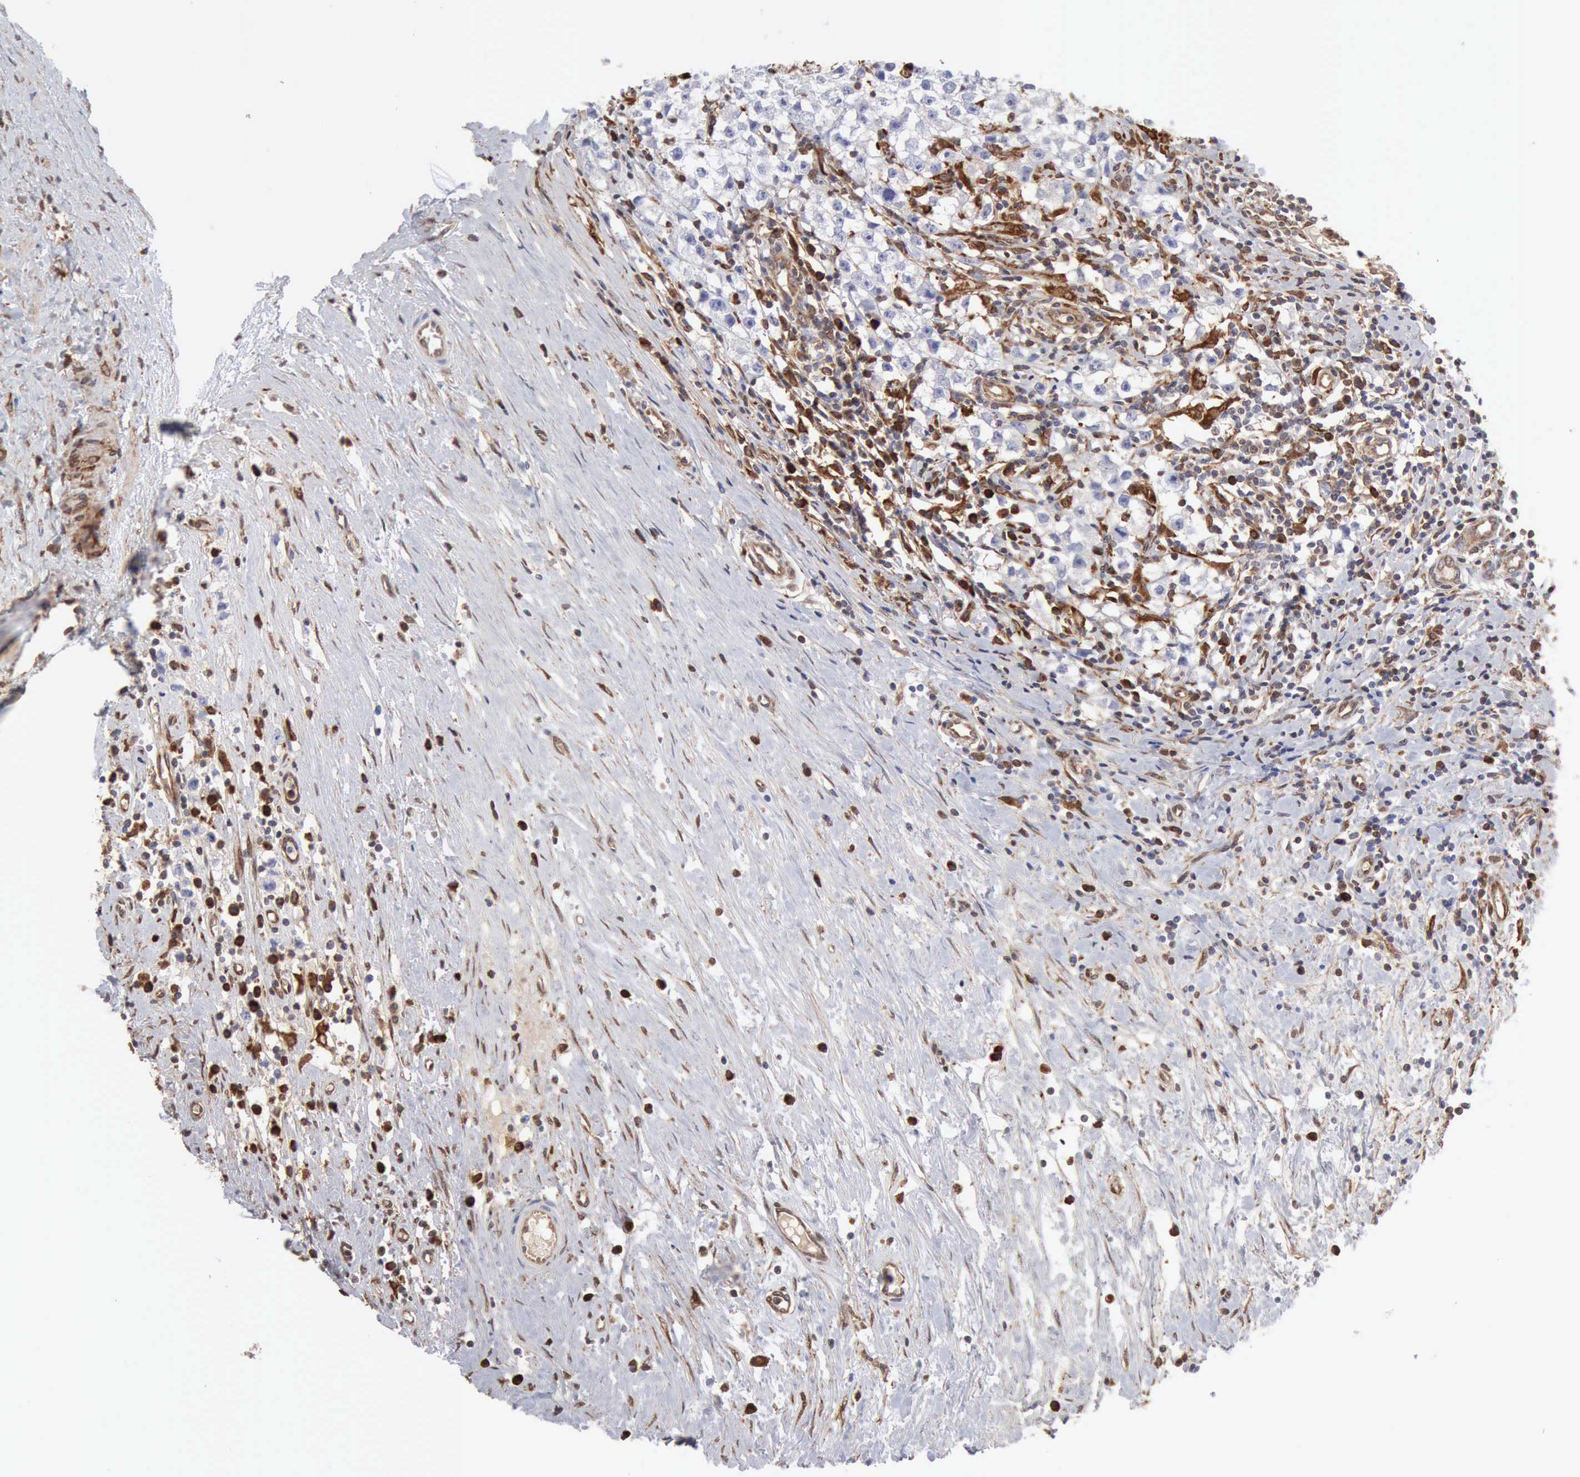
{"staining": {"intensity": "negative", "quantity": "none", "location": "none"}, "tissue": "testis cancer", "cell_type": "Tumor cells", "image_type": "cancer", "snomed": [{"axis": "morphology", "description": "Seminoma, NOS"}, {"axis": "topography", "description": "Testis"}], "caption": "The immunohistochemistry histopathology image has no significant expression in tumor cells of testis seminoma tissue.", "gene": "APOL2", "patient": {"sex": "male", "age": 35}}